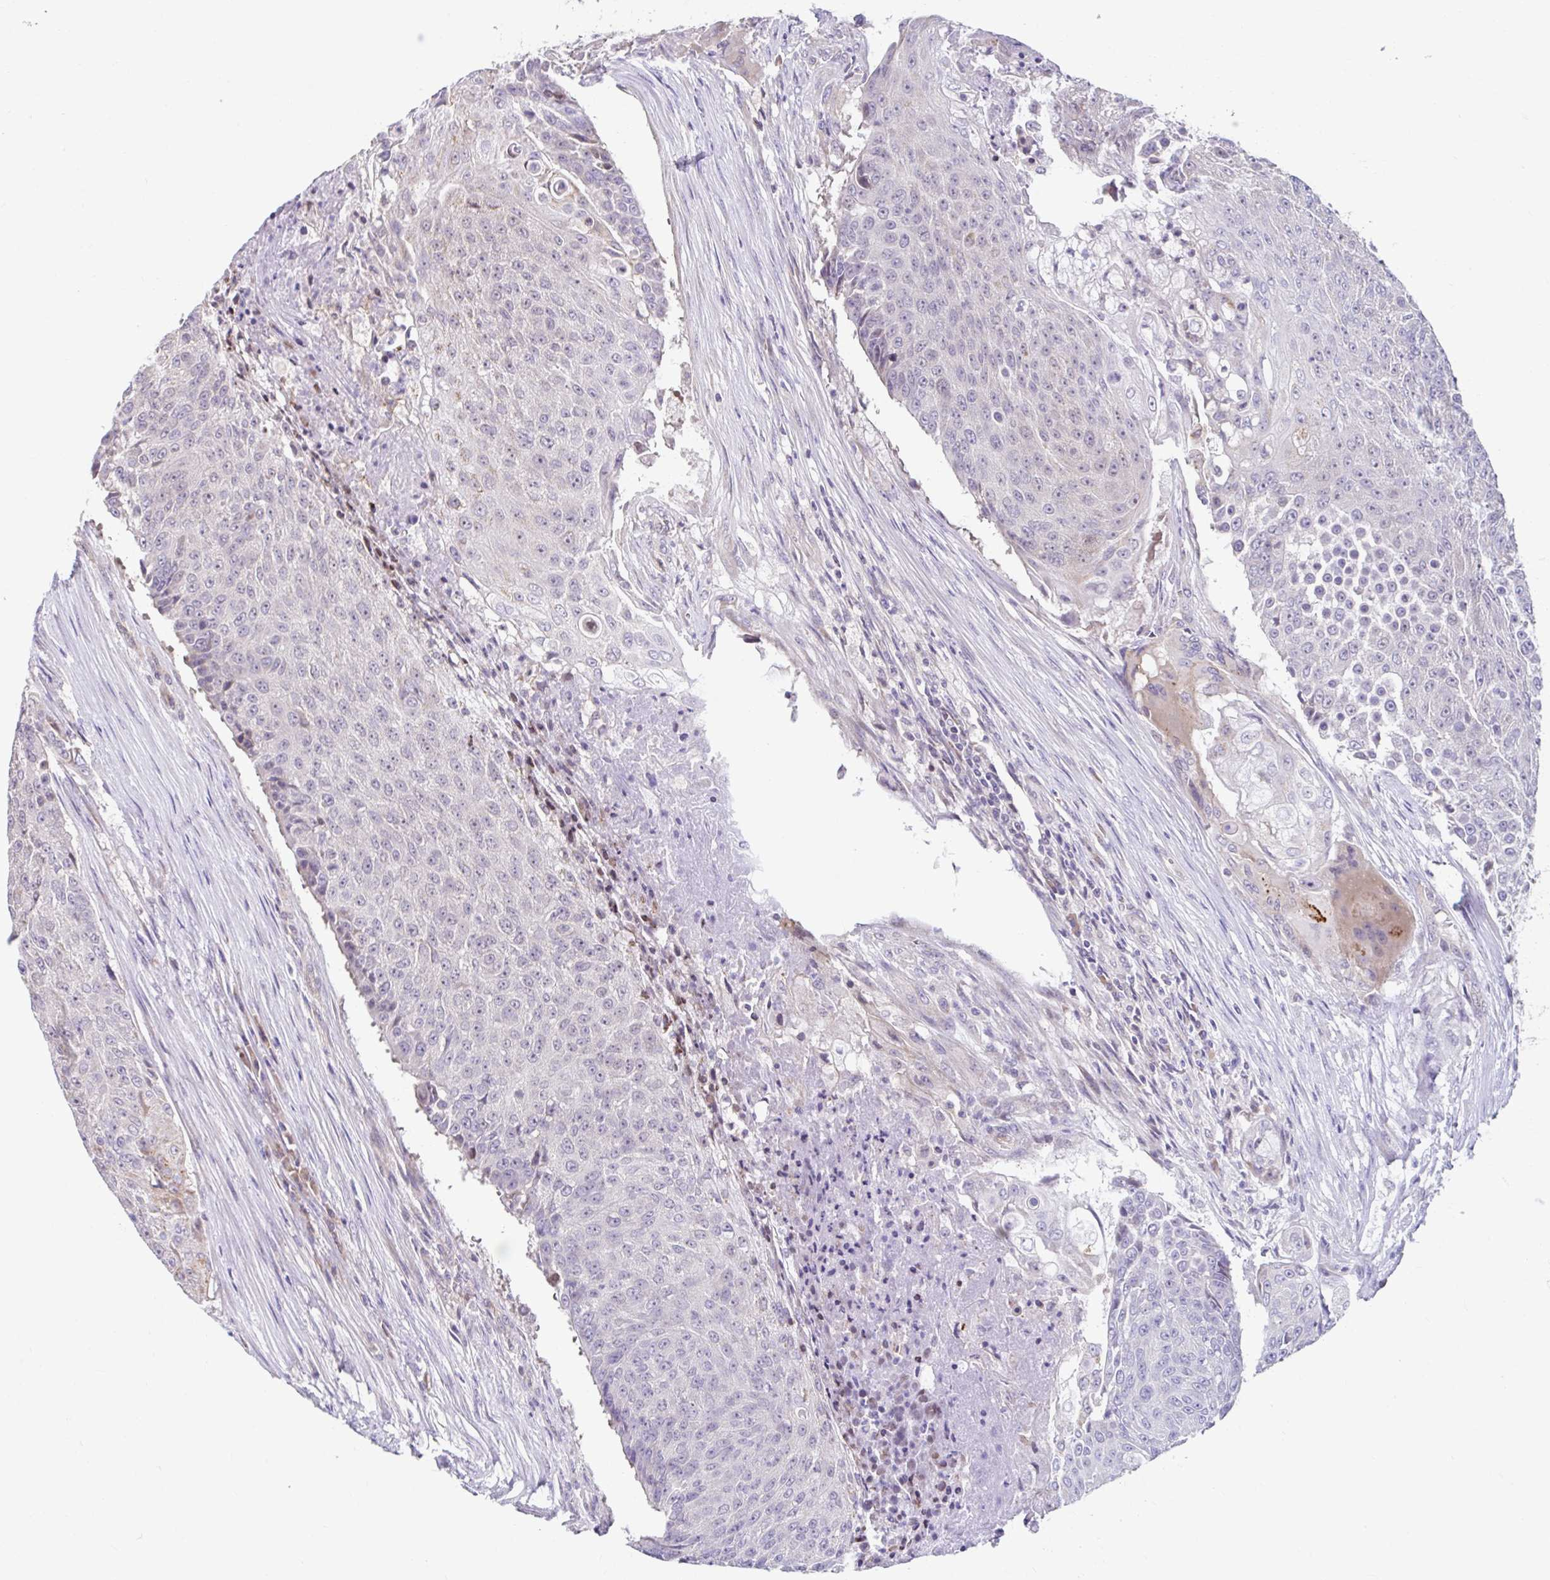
{"staining": {"intensity": "weak", "quantity": "<25%", "location": "cytoplasmic/membranous"}, "tissue": "urothelial cancer", "cell_type": "Tumor cells", "image_type": "cancer", "snomed": [{"axis": "morphology", "description": "Urothelial carcinoma, High grade"}, {"axis": "topography", "description": "Urinary bladder"}], "caption": "Tumor cells show no significant protein staining in urothelial cancer. (Stains: DAB IHC with hematoxylin counter stain, Microscopy: brightfield microscopy at high magnification).", "gene": "NT5C1B", "patient": {"sex": "female", "age": 63}}